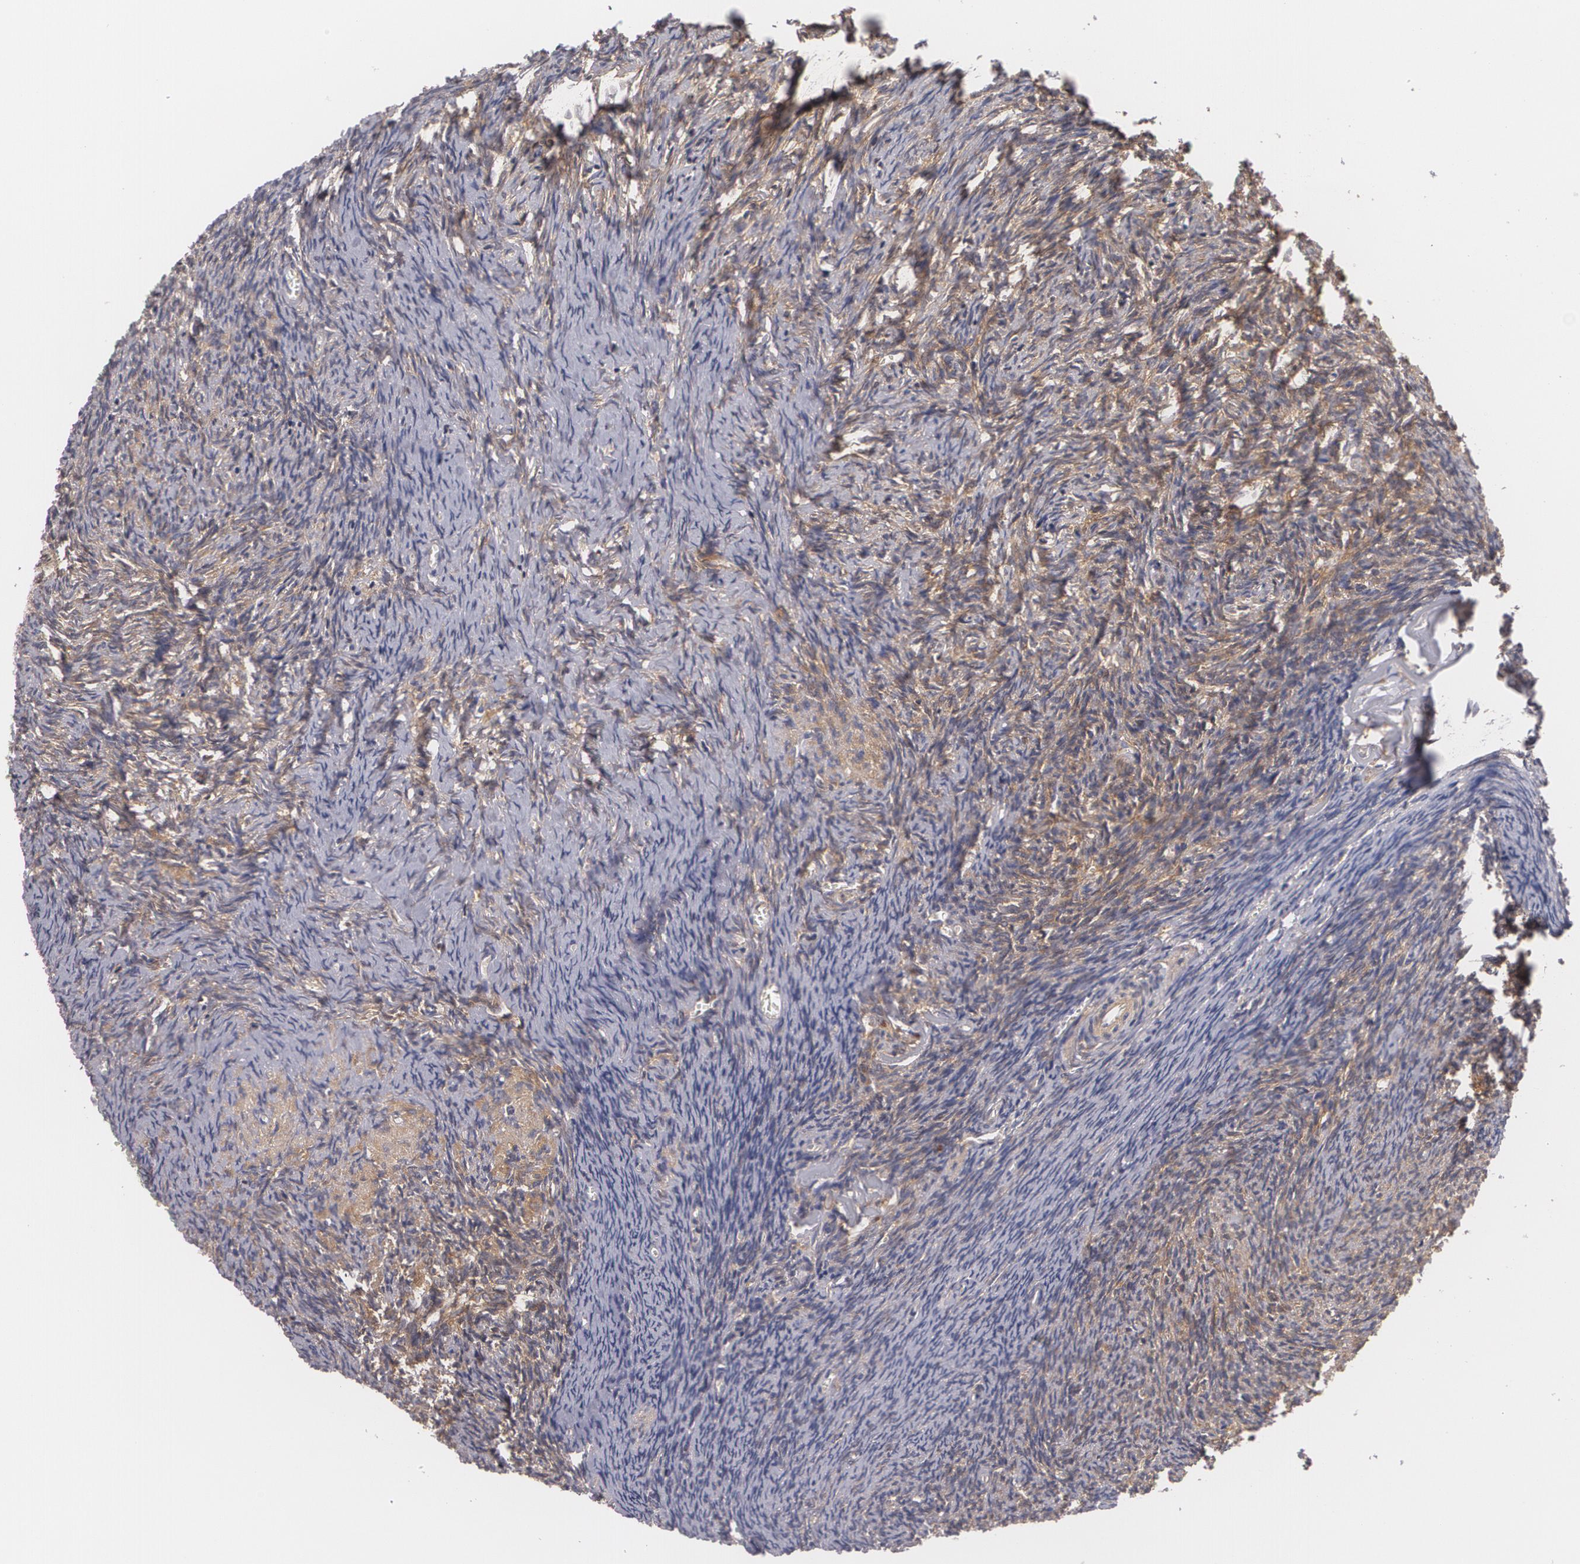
{"staining": {"intensity": "moderate", "quantity": ">75%", "location": "cytoplasmic/membranous"}, "tissue": "ovary", "cell_type": "Follicle cells", "image_type": "normal", "snomed": [{"axis": "morphology", "description": "Normal tissue, NOS"}, {"axis": "topography", "description": "Ovary"}], "caption": "Brown immunohistochemical staining in benign ovary demonstrates moderate cytoplasmic/membranous positivity in about >75% of follicle cells.", "gene": "CASK", "patient": {"sex": "female", "age": 54}}